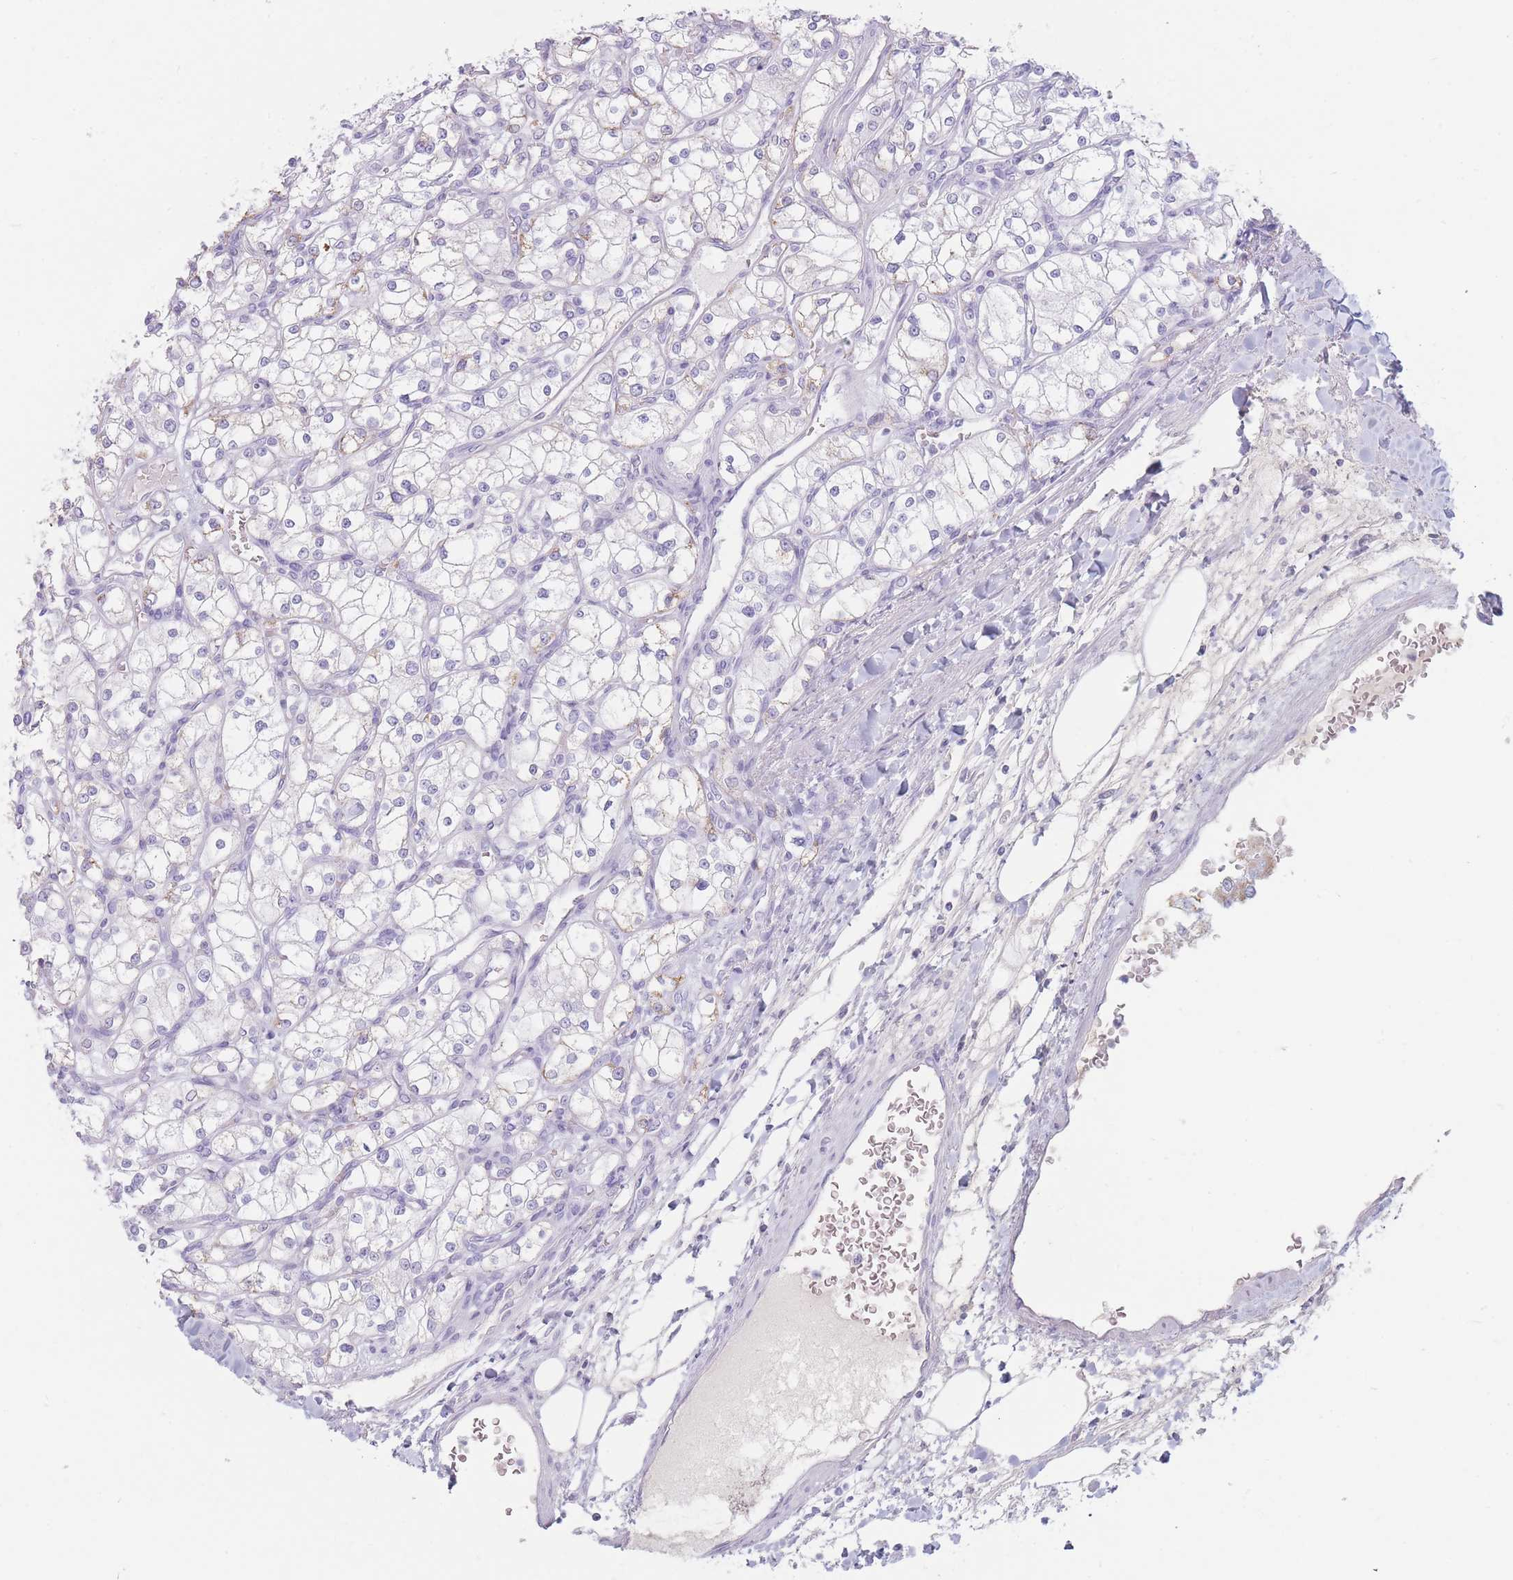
{"staining": {"intensity": "moderate", "quantity": "<25%", "location": "cytoplasmic/membranous"}, "tissue": "renal cancer", "cell_type": "Tumor cells", "image_type": "cancer", "snomed": [{"axis": "morphology", "description": "Adenocarcinoma, NOS"}, {"axis": "topography", "description": "Kidney"}], "caption": "This is a histology image of immunohistochemistry (IHC) staining of renal cancer, which shows moderate expression in the cytoplasmic/membranous of tumor cells.", "gene": "GPR12", "patient": {"sex": "male", "age": 80}}